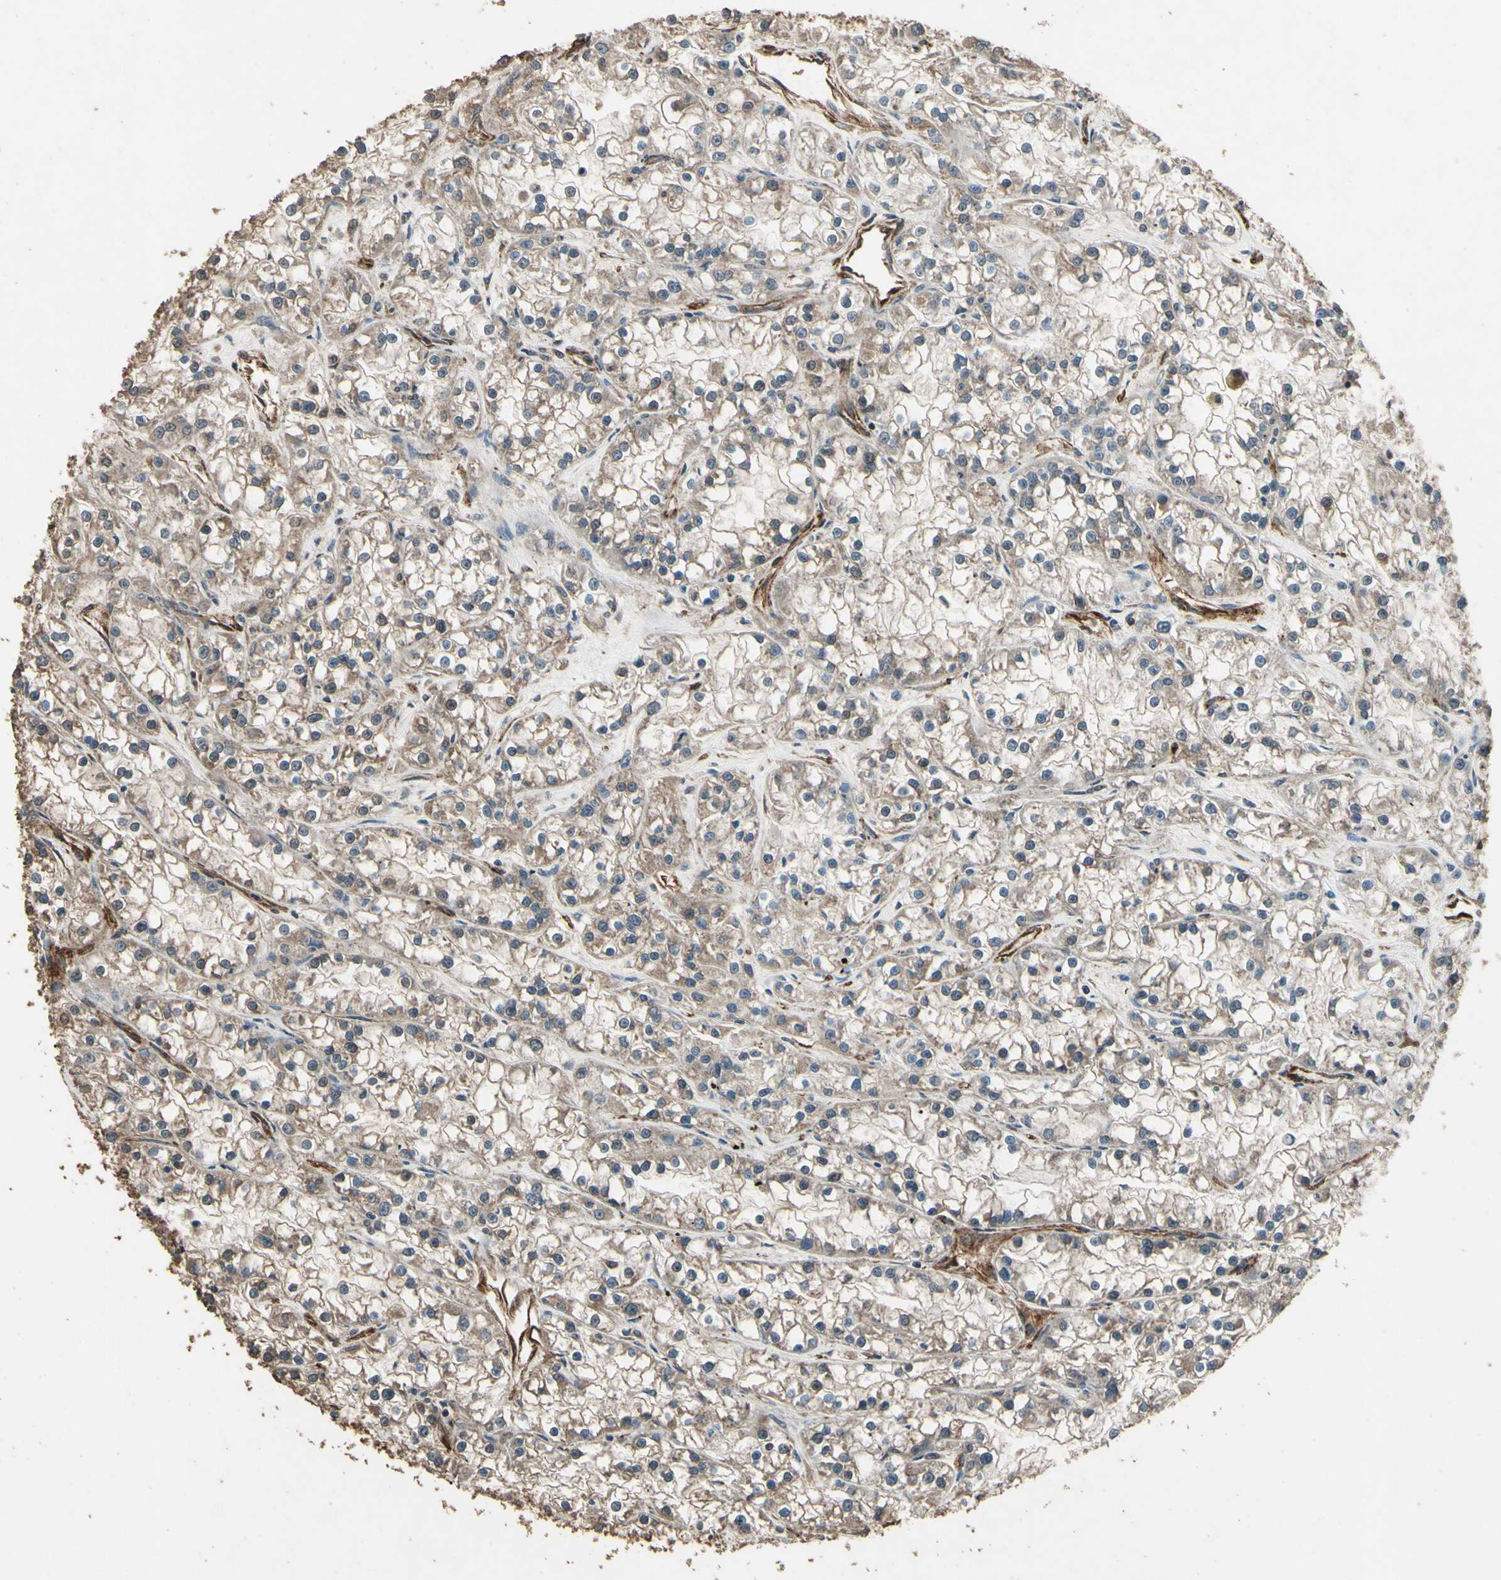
{"staining": {"intensity": "weak", "quantity": ">75%", "location": "cytoplasmic/membranous"}, "tissue": "renal cancer", "cell_type": "Tumor cells", "image_type": "cancer", "snomed": [{"axis": "morphology", "description": "Adenocarcinoma, NOS"}, {"axis": "topography", "description": "Kidney"}], "caption": "Tumor cells demonstrate weak cytoplasmic/membranous staining in approximately >75% of cells in renal cancer (adenocarcinoma).", "gene": "TSPO", "patient": {"sex": "female", "age": 52}}